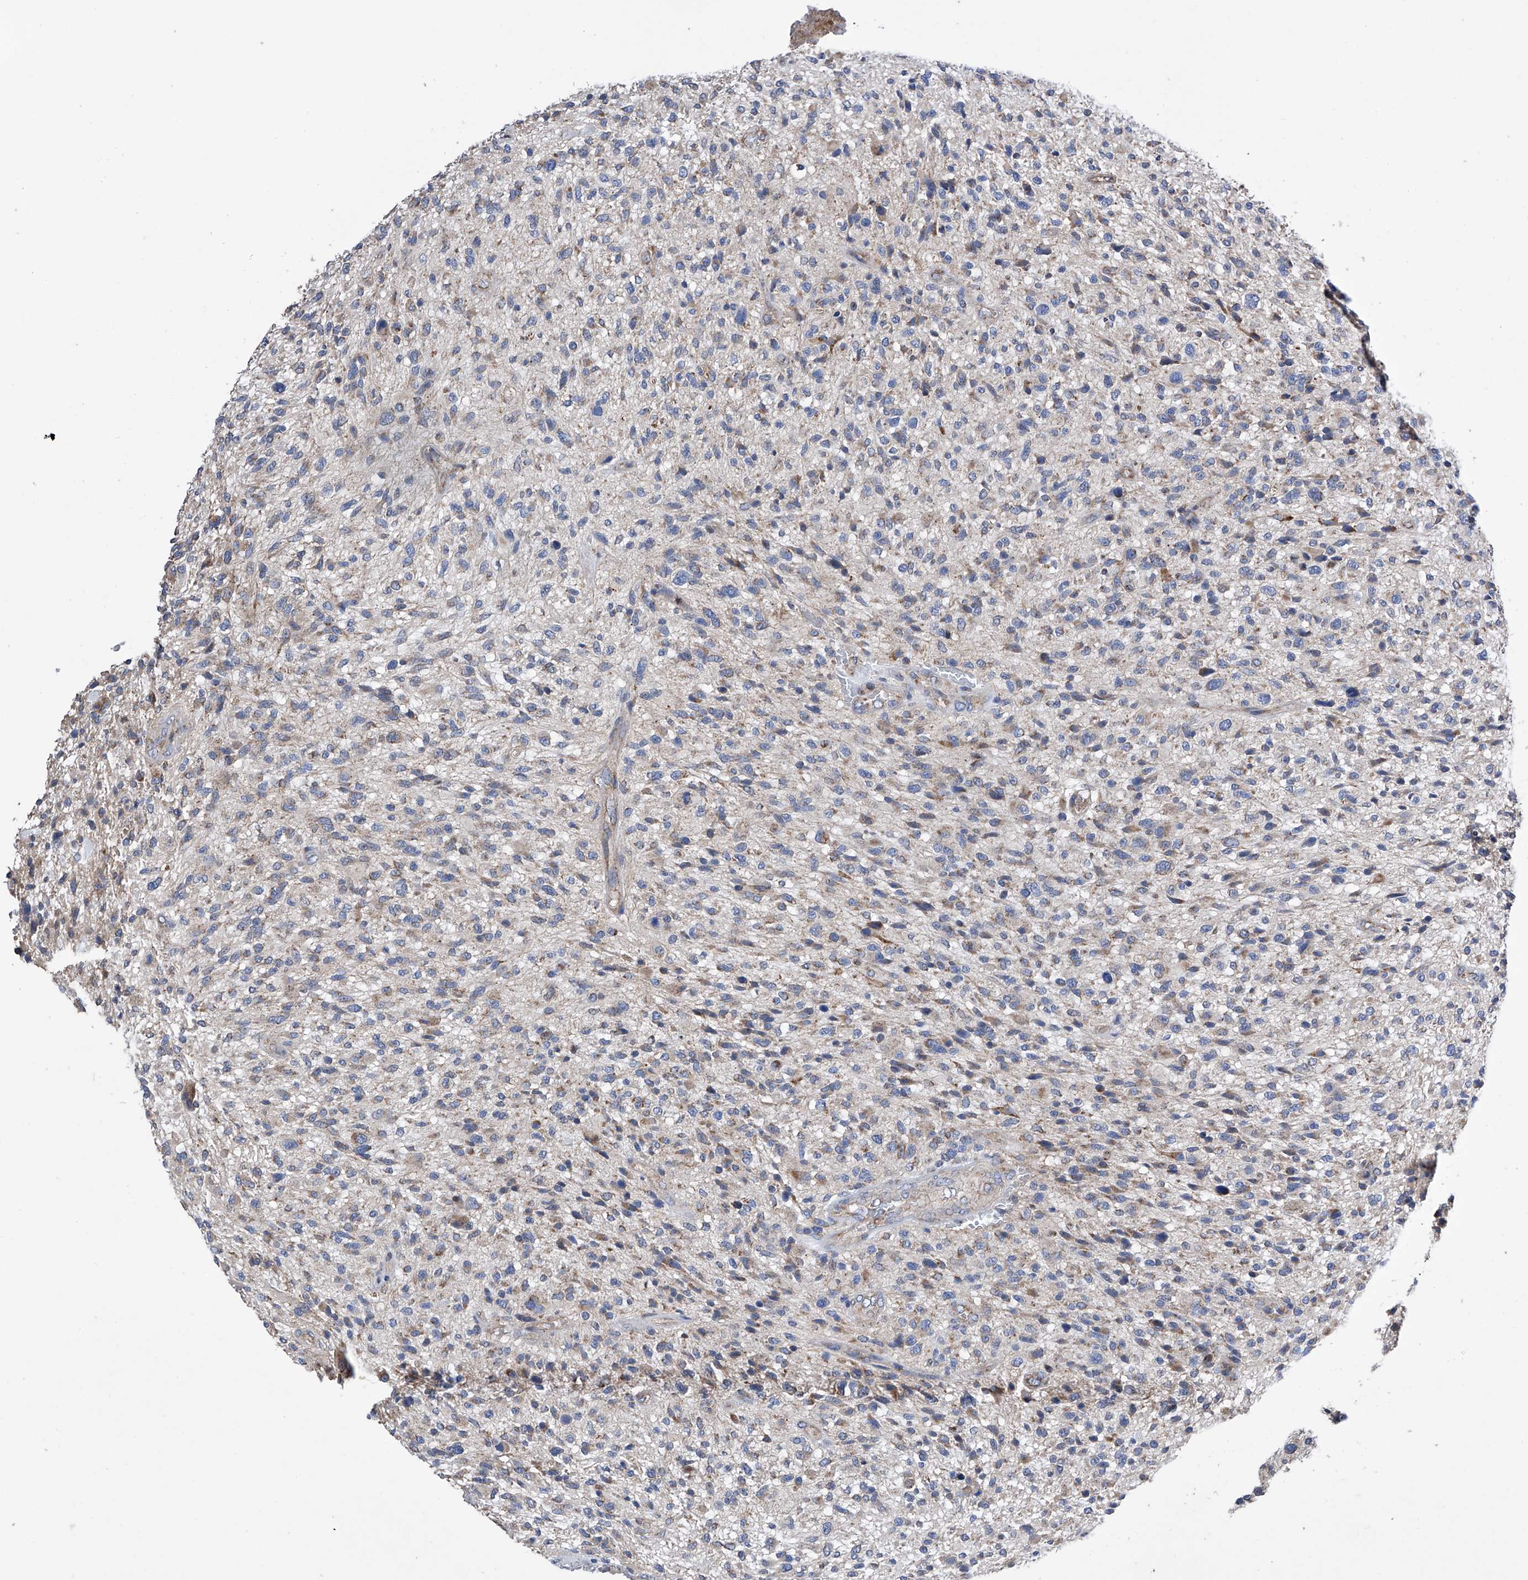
{"staining": {"intensity": "negative", "quantity": "none", "location": "none"}, "tissue": "glioma", "cell_type": "Tumor cells", "image_type": "cancer", "snomed": [{"axis": "morphology", "description": "Glioma, malignant, High grade"}, {"axis": "topography", "description": "Brain"}], "caption": "This micrograph is of glioma stained with immunohistochemistry (IHC) to label a protein in brown with the nuclei are counter-stained blue. There is no expression in tumor cells.", "gene": "EFCAB2", "patient": {"sex": "male", "age": 47}}